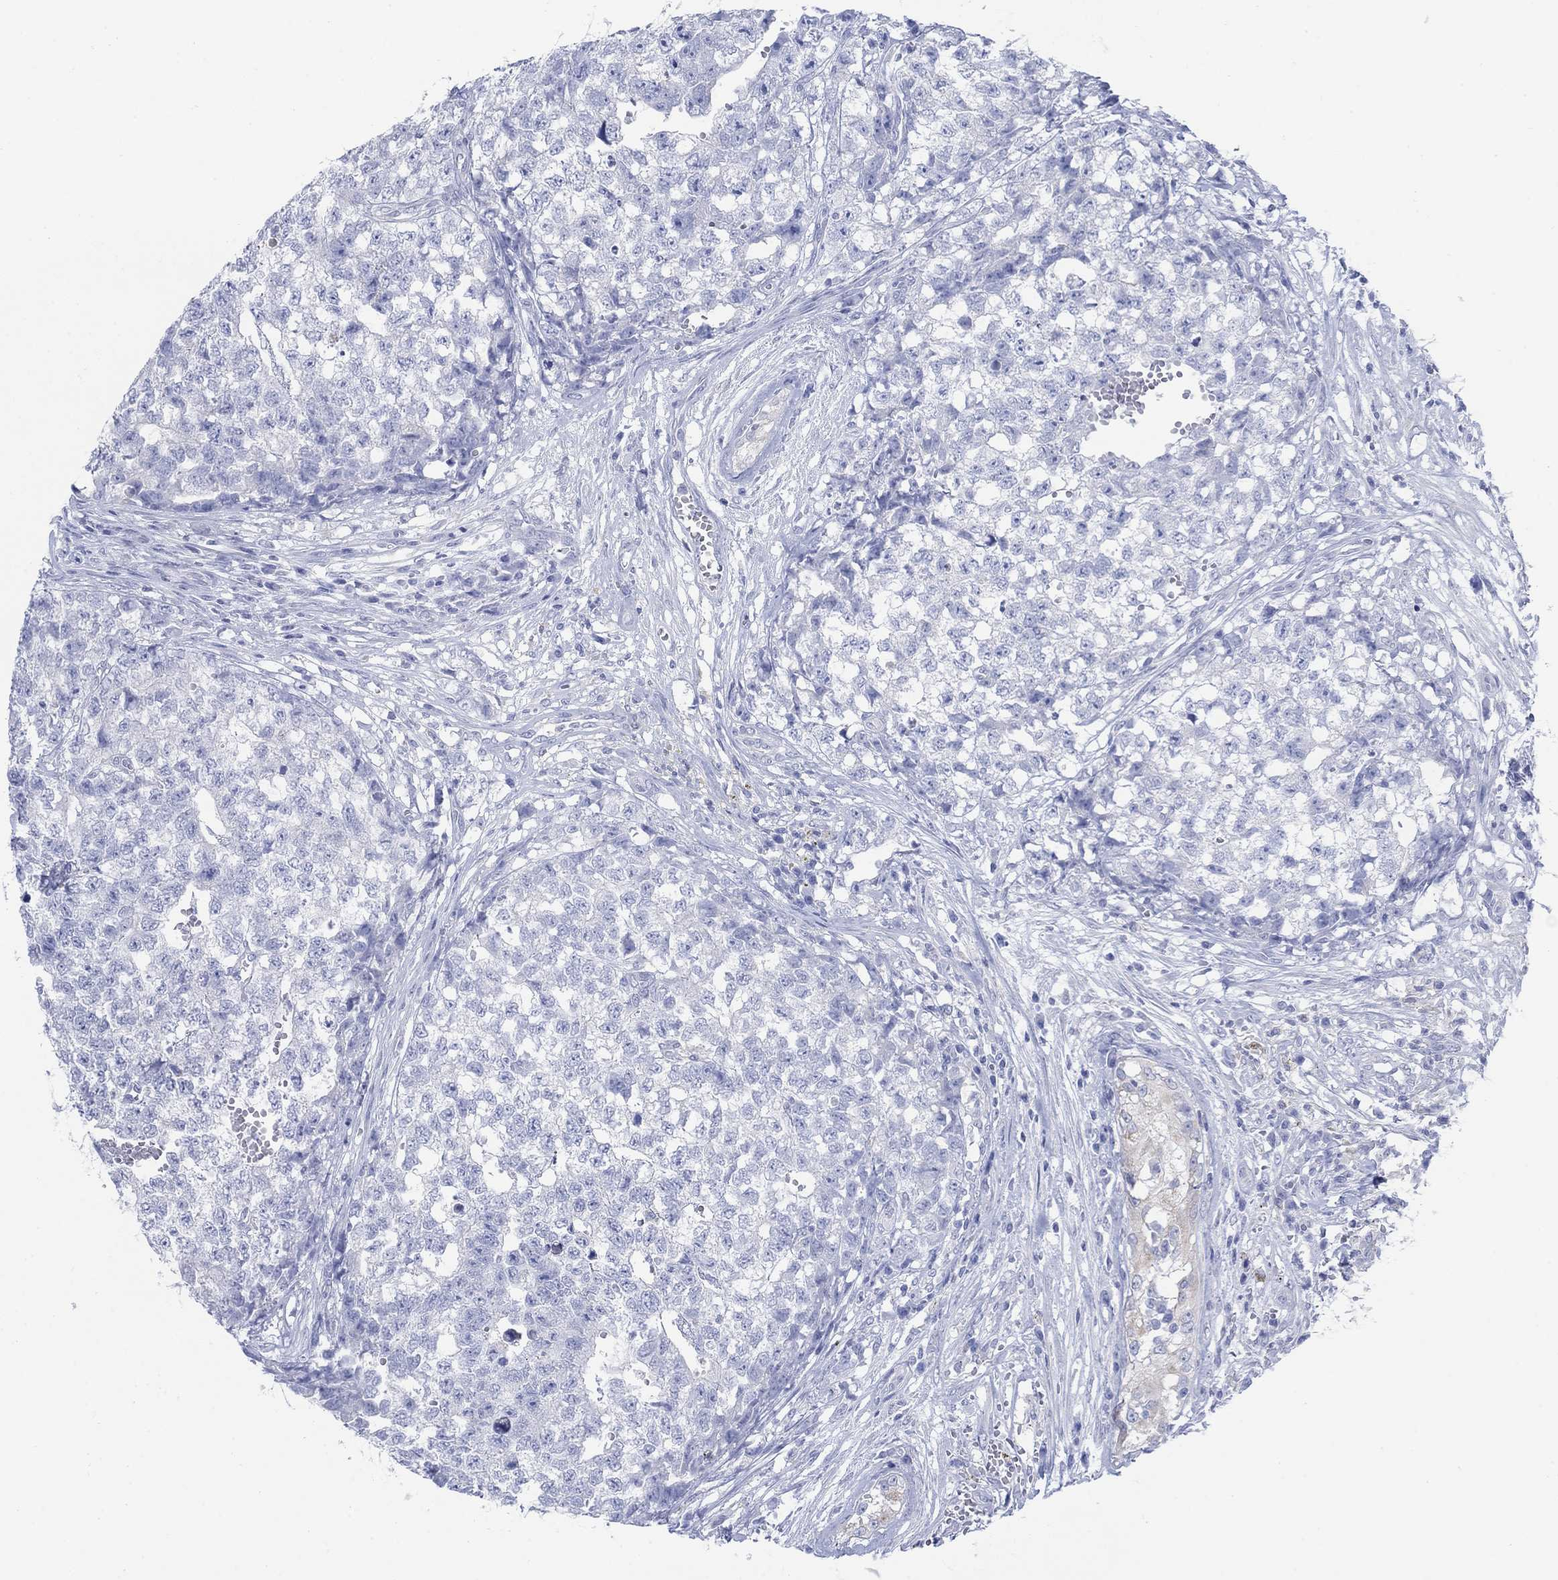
{"staining": {"intensity": "negative", "quantity": "none", "location": "none"}, "tissue": "testis cancer", "cell_type": "Tumor cells", "image_type": "cancer", "snomed": [{"axis": "morphology", "description": "Seminoma, NOS"}, {"axis": "morphology", "description": "Carcinoma, Embryonal, NOS"}, {"axis": "topography", "description": "Testis"}], "caption": "This is an immunohistochemistry (IHC) image of human testis cancer. There is no positivity in tumor cells.", "gene": "SCCPDH", "patient": {"sex": "male", "age": 22}}